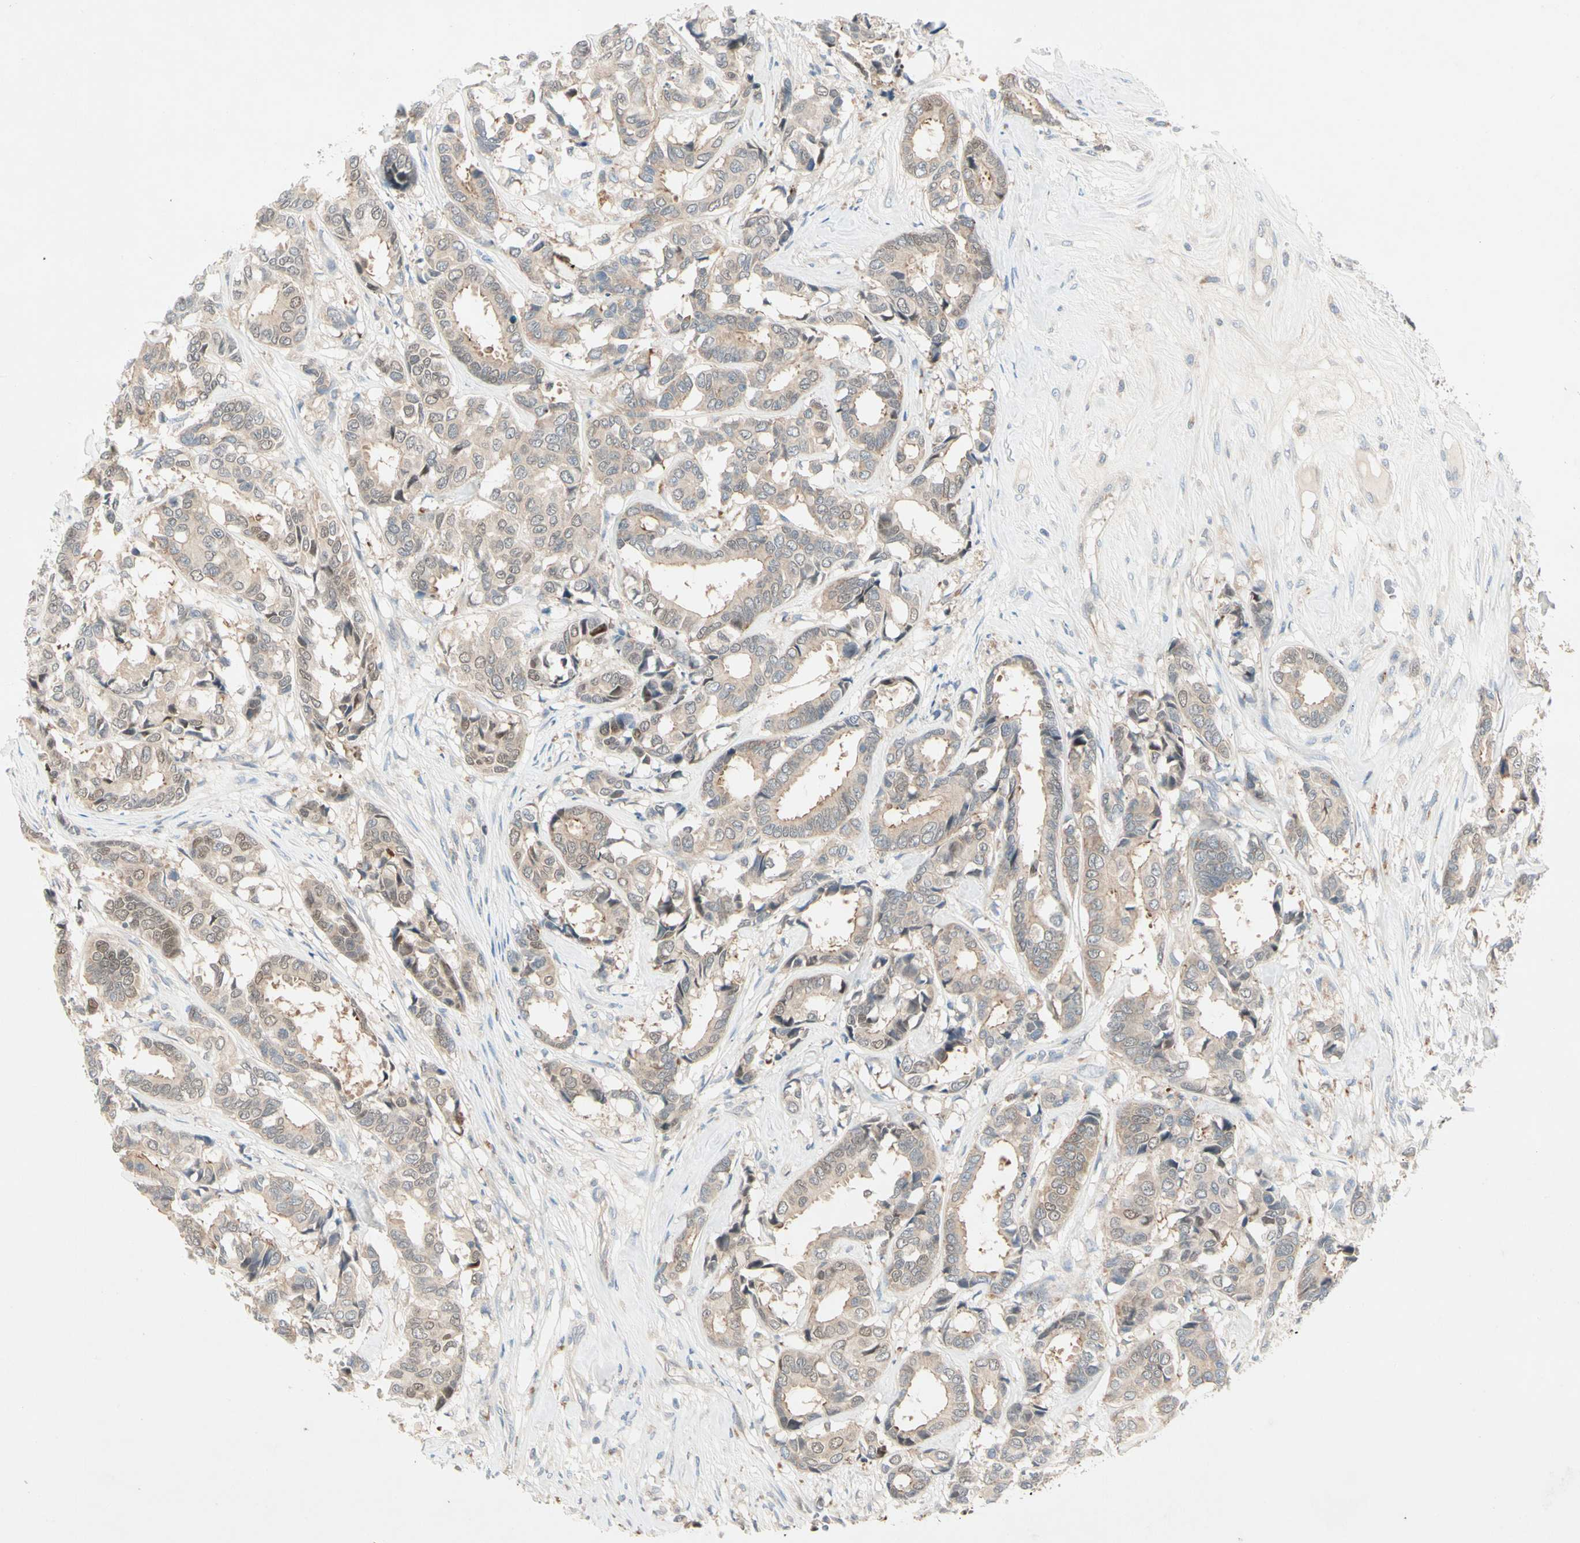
{"staining": {"intensity": "weak", "quantity": "25%-75%", "location": "cytoplasmic/membranous"}, "tissue": "breast cancer", "cell_type": "Tumor cells", "image_type": "cancer", "snomed": [{"axis": "morphology", "description": "Duct carcinoma"}, {"axis": "topography", "description": "Breast"}], "caption": "Weak cytoplasmic/membranous protein expression is appreciated in approximately 25%-75% of tumor cells in breast intraductal carcinoma.", "gene": "IL1R1", "patient": {"sex": "female", "age": 87}}